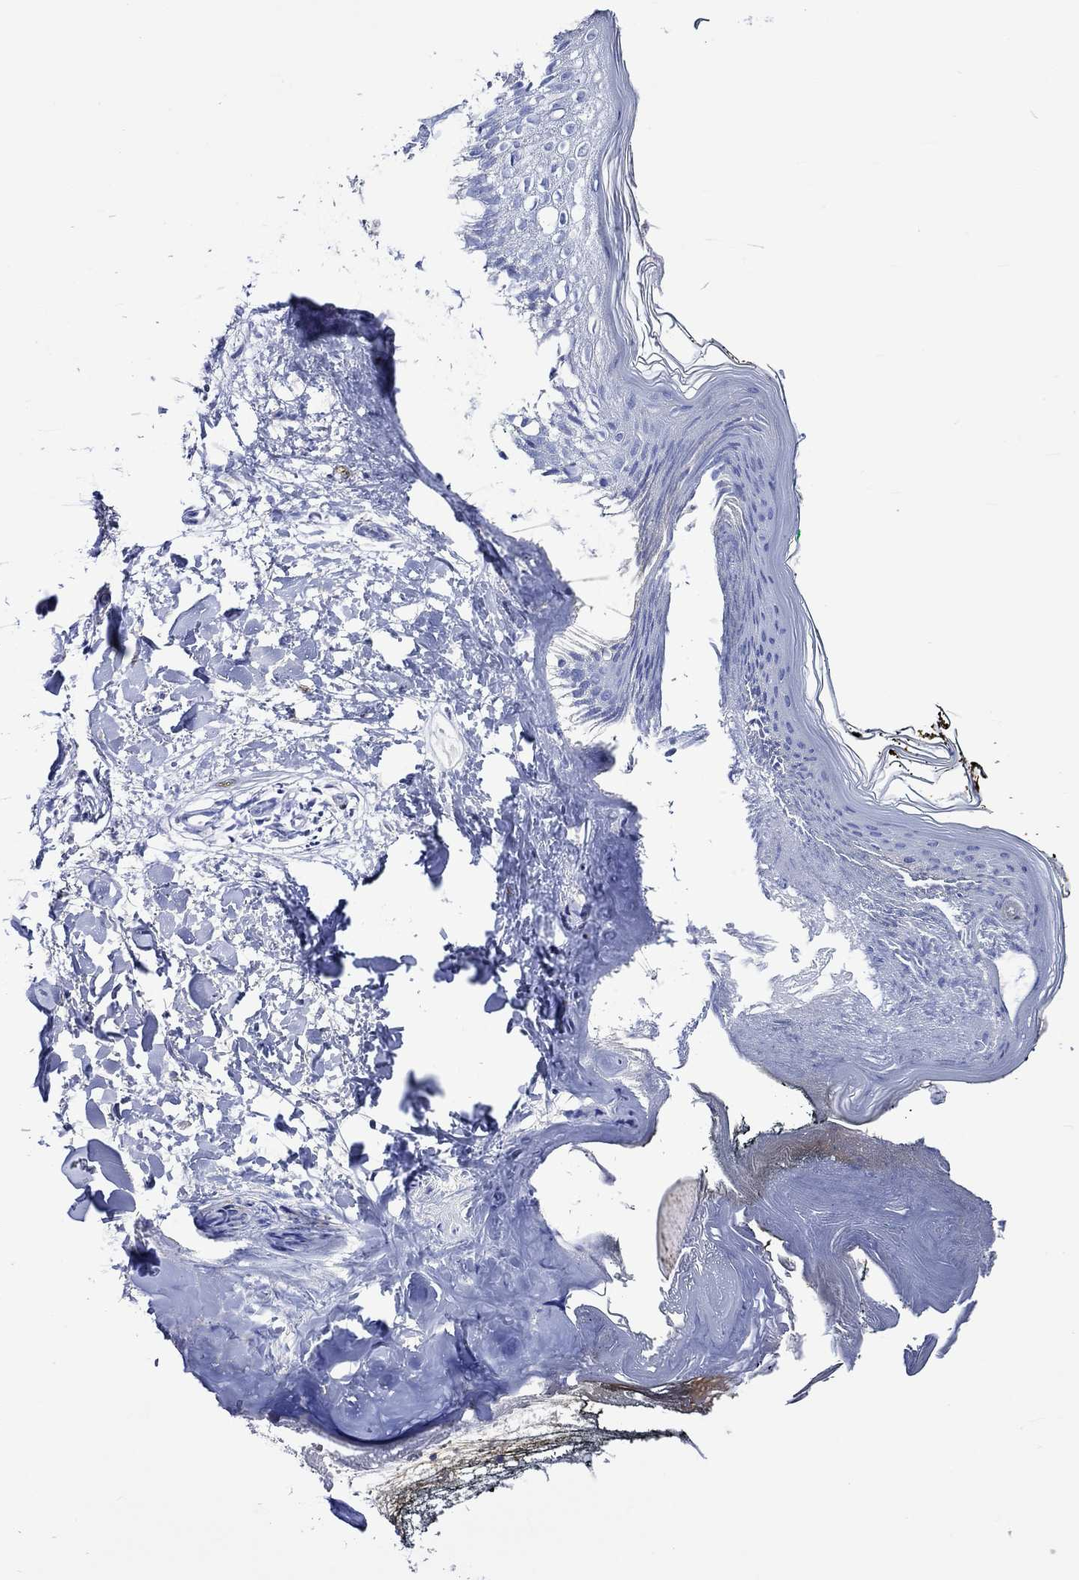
{"staining": {"intensity": "negative", "quantity": "none", "location": "none"}, "tissue": "skin", "cell_type": "Fibroblasts", "image_type": "normal", "snomed": [{"axis": "morphology", "description": "Normal tissue, NOS"}, {"axis": "topography", "description": "Skin"}], "caption": "This micrograph is of unremarkable skin stained with immunohistochemistry (IHC) to label a protein in brown with the nuclei are counter-stained blue. There is no expression in fibroblasts. (Stains: DAB (3,3'-diaminobenzidine) immunohistochemistry (IHC) with hematoxylin counter stain, Microscopy: brightfield microscopy at high magnification).", "gene": "CRYAB", "patient": {"sex": "female", "age": 34}}